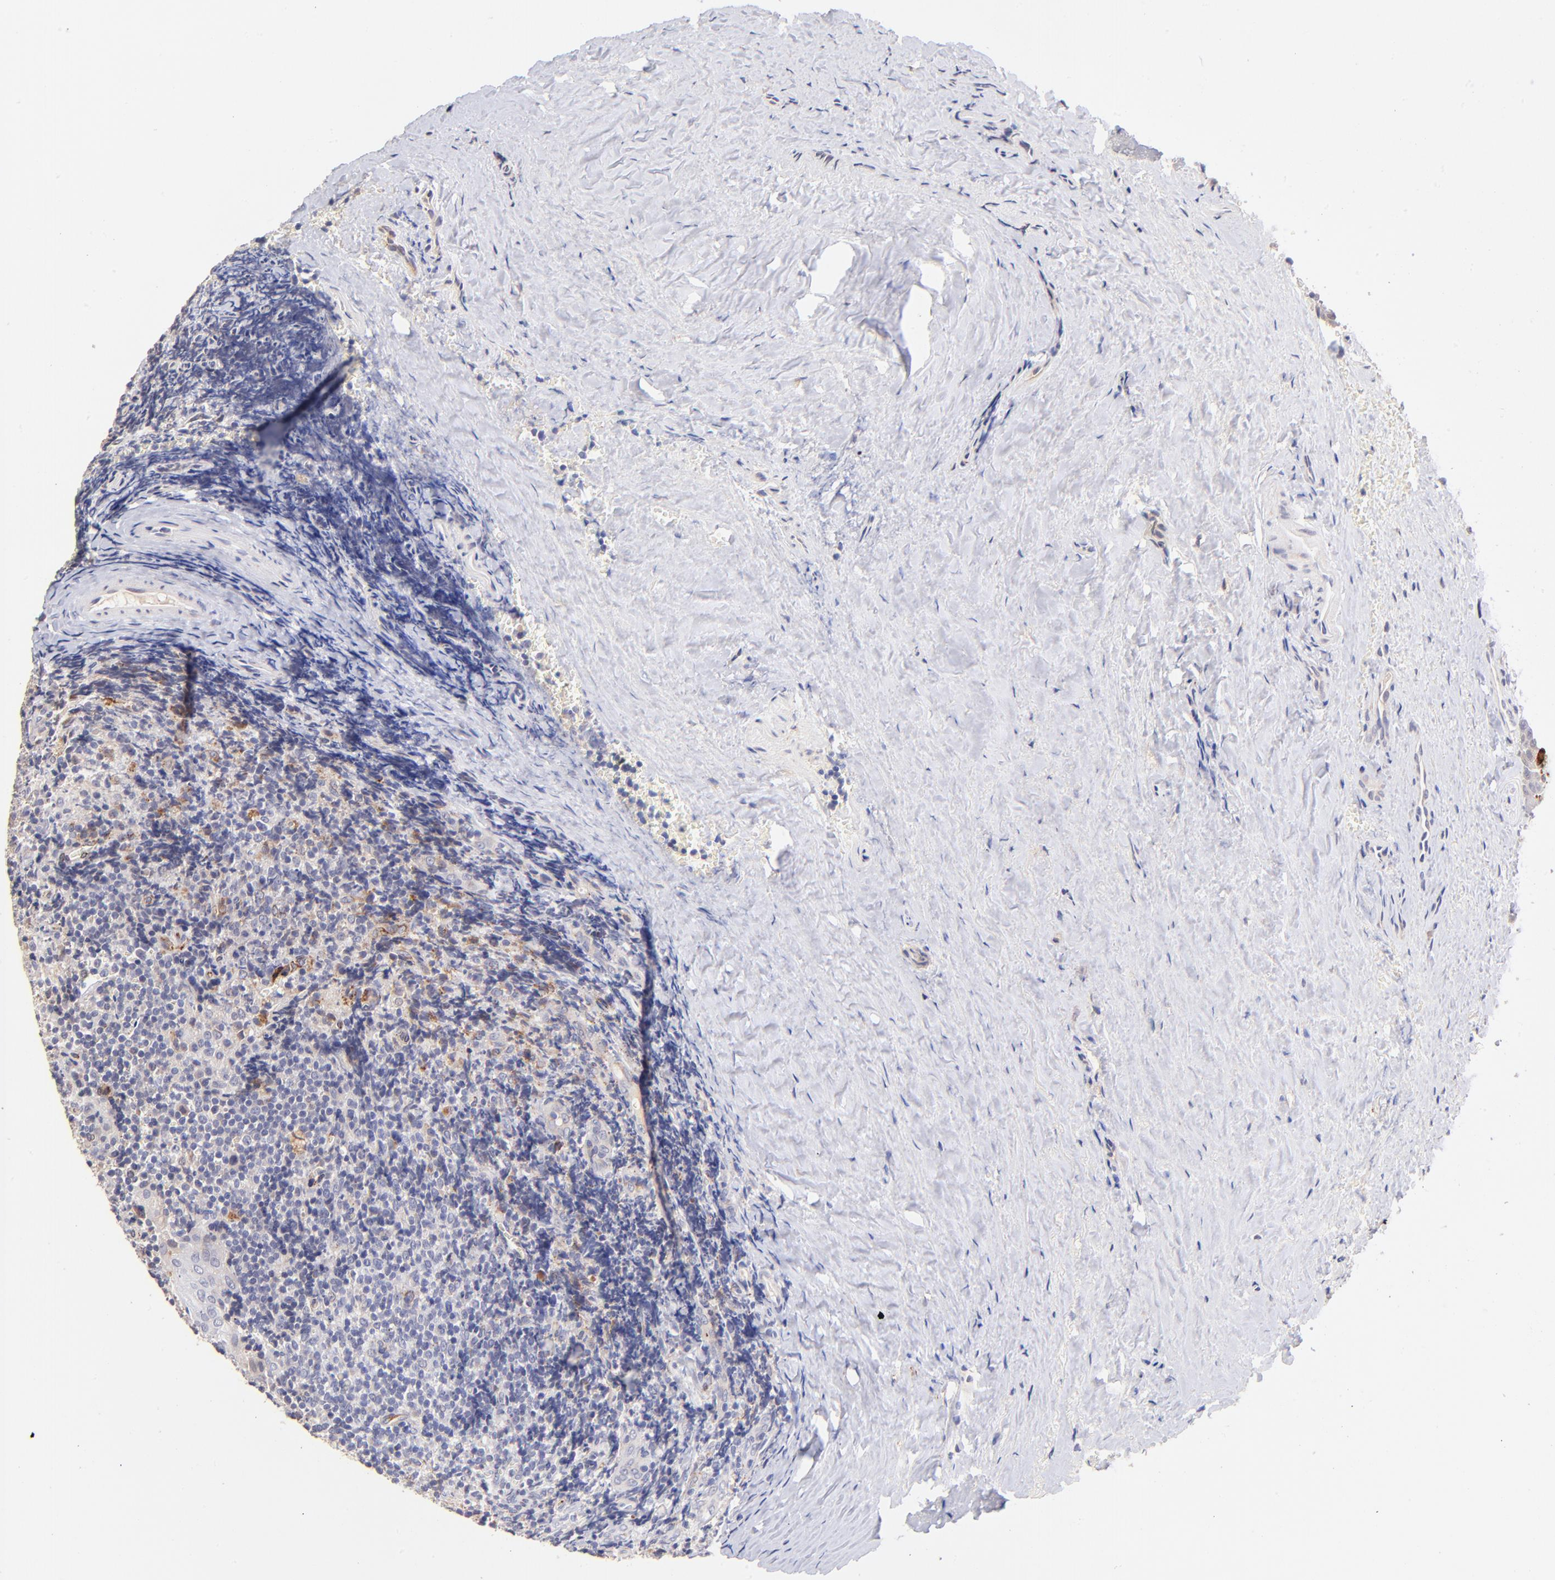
{"staining": {"intensity": "weak", "quantity": "25%-75%", "location": "cytoplasmic/membranous"}, "tissue": "tonsil", "cell_type": "Non-germinal center cells", "image_type": "normal", "snomed": [{"axis": "morphology", "description": "Normal tissue, NOS"}, {"axis": "topography", "description": "Tonsil"}], "caption": "Benign tonsil exhibits weak cytoplasmic/membranous staining in about 25%-75% of non-germinal center cells, visualized by immunohistochemistry.", "gene": "SPARC", "patient": {"sex": "male", "age": 20}}